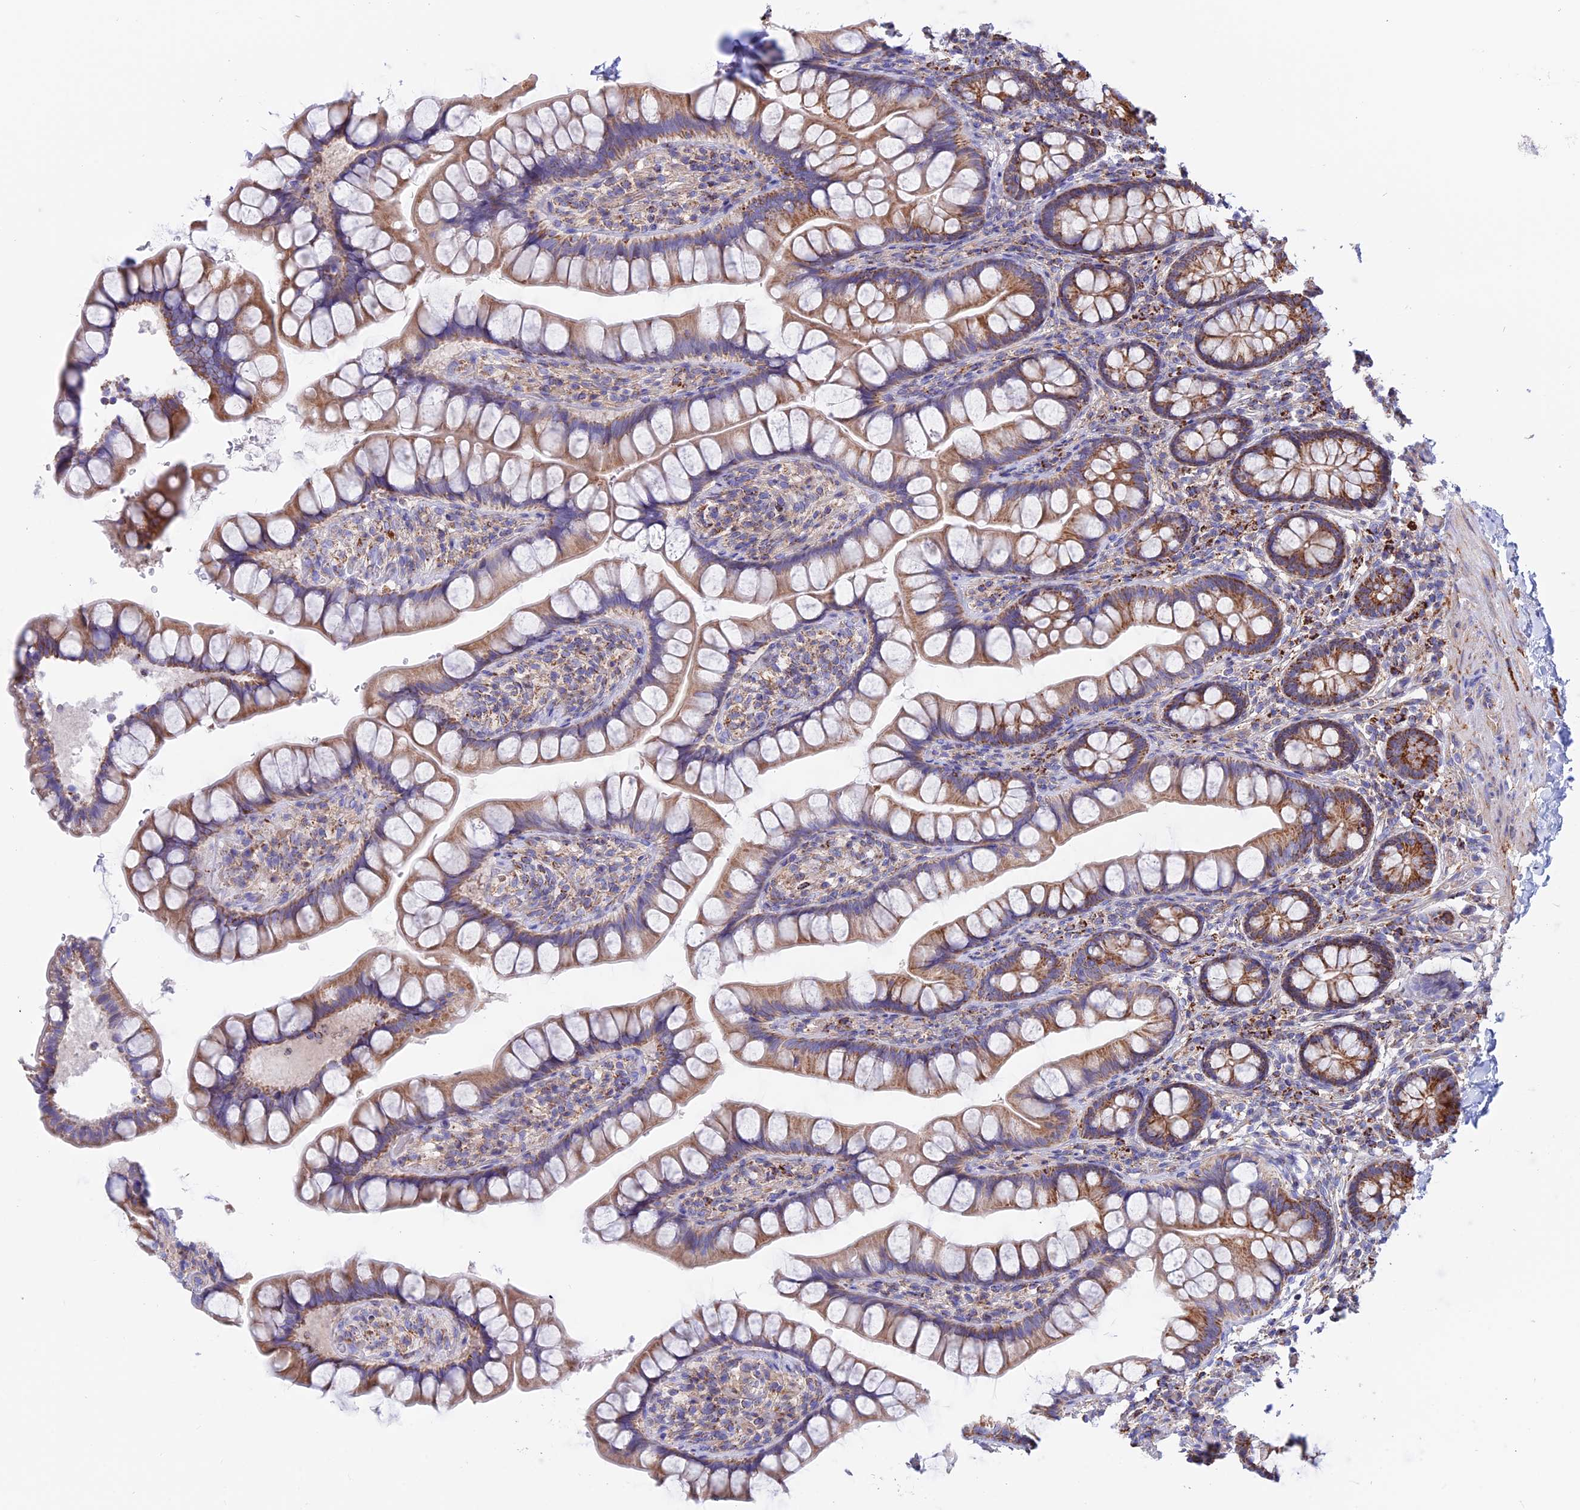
{"staining": {"intensity": "strong", "quantity": "25%-75%", "location": "cytoplasmic/membranous"}, "tissue": "small intestine", "cell_type": "Glandular cells", "image_type": "normal", "snomed": [{"axis": "morphology", "description": "Normal tissue, NOS"}, {"axis": "topography", "description": "Small intestine"}], "caption": "IHC micrograph of unremarkable small intestine: small intestine stained using IHC reveals high levels of strong protein expression localized specifically in the cytoplasmic/membranous of glandular cells, appearing as a cytoplasmic/membranous brown color.", "gene": "GCDH", "patient": {"sex": "male", "age": 70}}